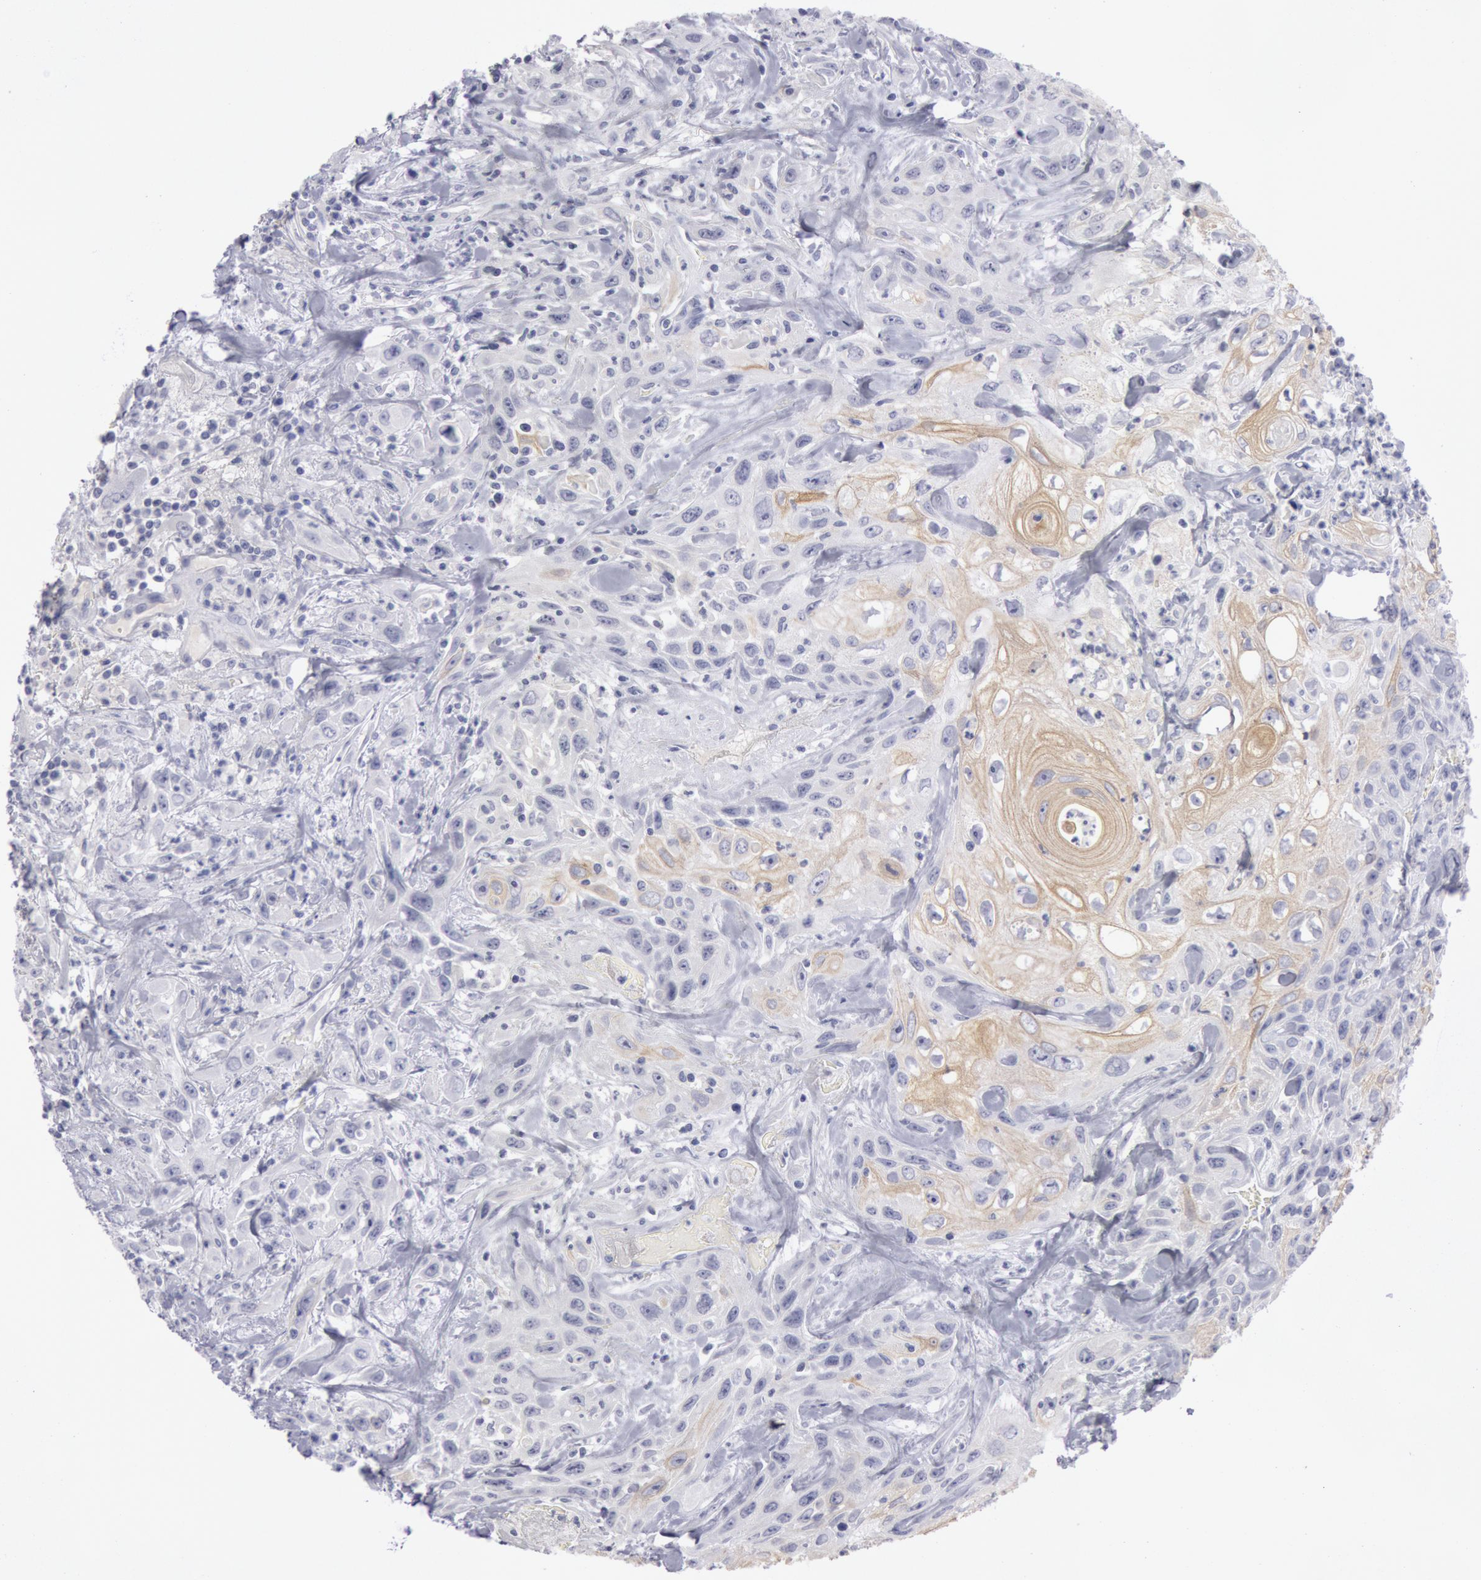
{"staining": {"intensity": "weak", "quantity": "25%-75%", "location": "cytoplasmic/membranous"}, "tissue": "urothelial cancer", "cell_type": "Tumor cells", "image_type": "cancer", "snomed": [{"axis": "morphology", "description": "Urothelial carcinoma, High grade"}, {"axis": "topography", "description": "Urinary bladder"}], "caption": "Human urothelial cancer stained with a brown dye displays weak cytoplasmic/membranous positive positivity in approximately 25%-75% of tumor cells.", "gene": "KRT16", "patient": {"sex": "female", "age": 84}}